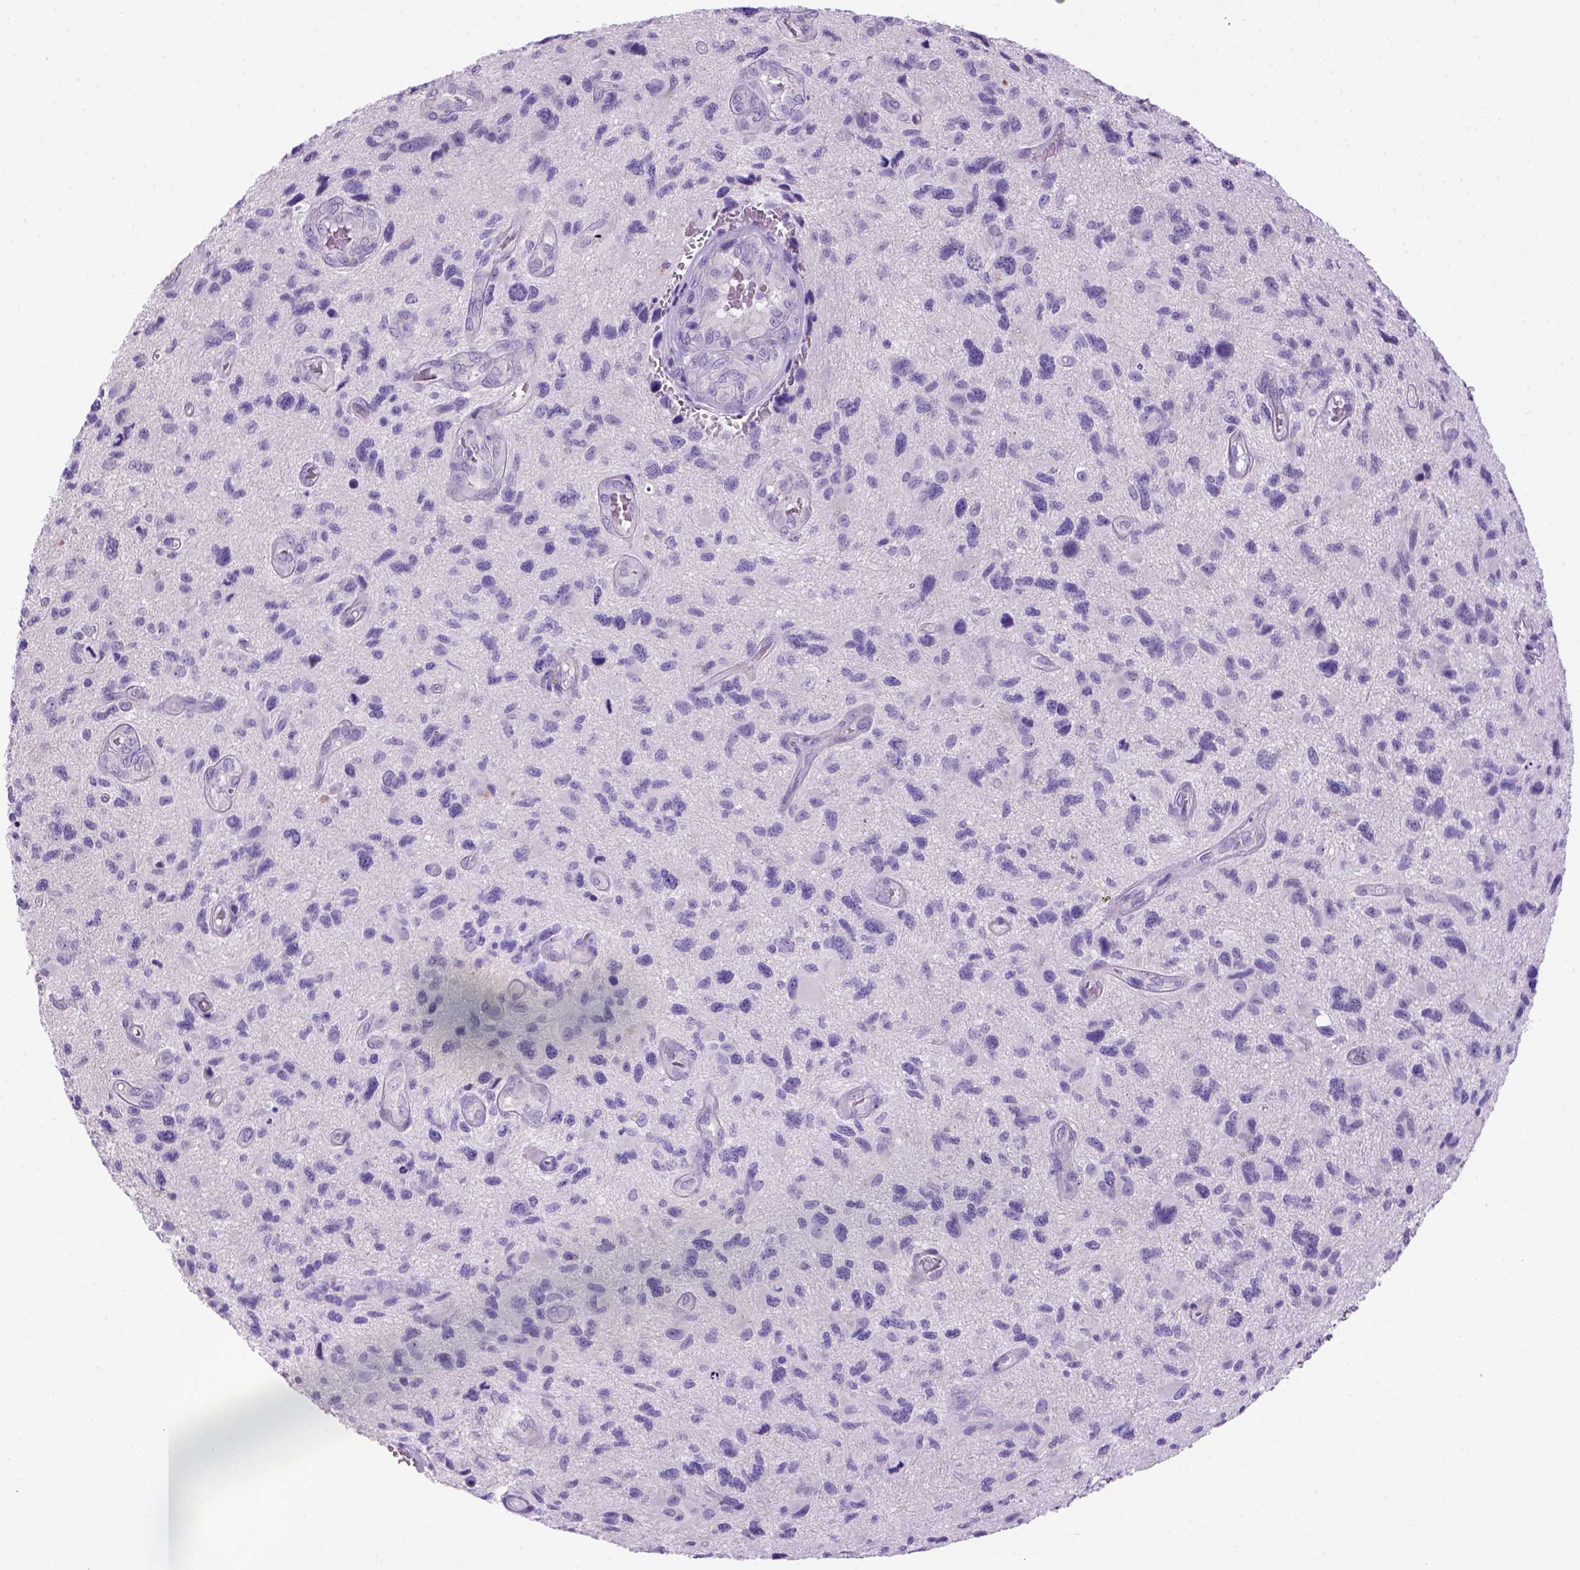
{"staining": {"intensity": "negative", "quantity": "none", "location": "none"}, "tissue": "glioma", "cell_type": "Tumor cells", "image_type": "cancer", "snomed": [{"axis": "morphology", "description": "Glioma, malignant, NOS"}, {"axis": "morphology", "description": "Glioma, malignant, High grade"}, {"axis": "topography", "description": "Brain"}], "caption": "High magnification brightfield microscopy of glioma stained with DAB (3,3'-diaminobenzidine) (brown) and counterstained with hematoxylin (blue): tumor cells show no significant positivity.", "gene": "ARHGEF33", "patient": {"sex": "female", "age": 71}}